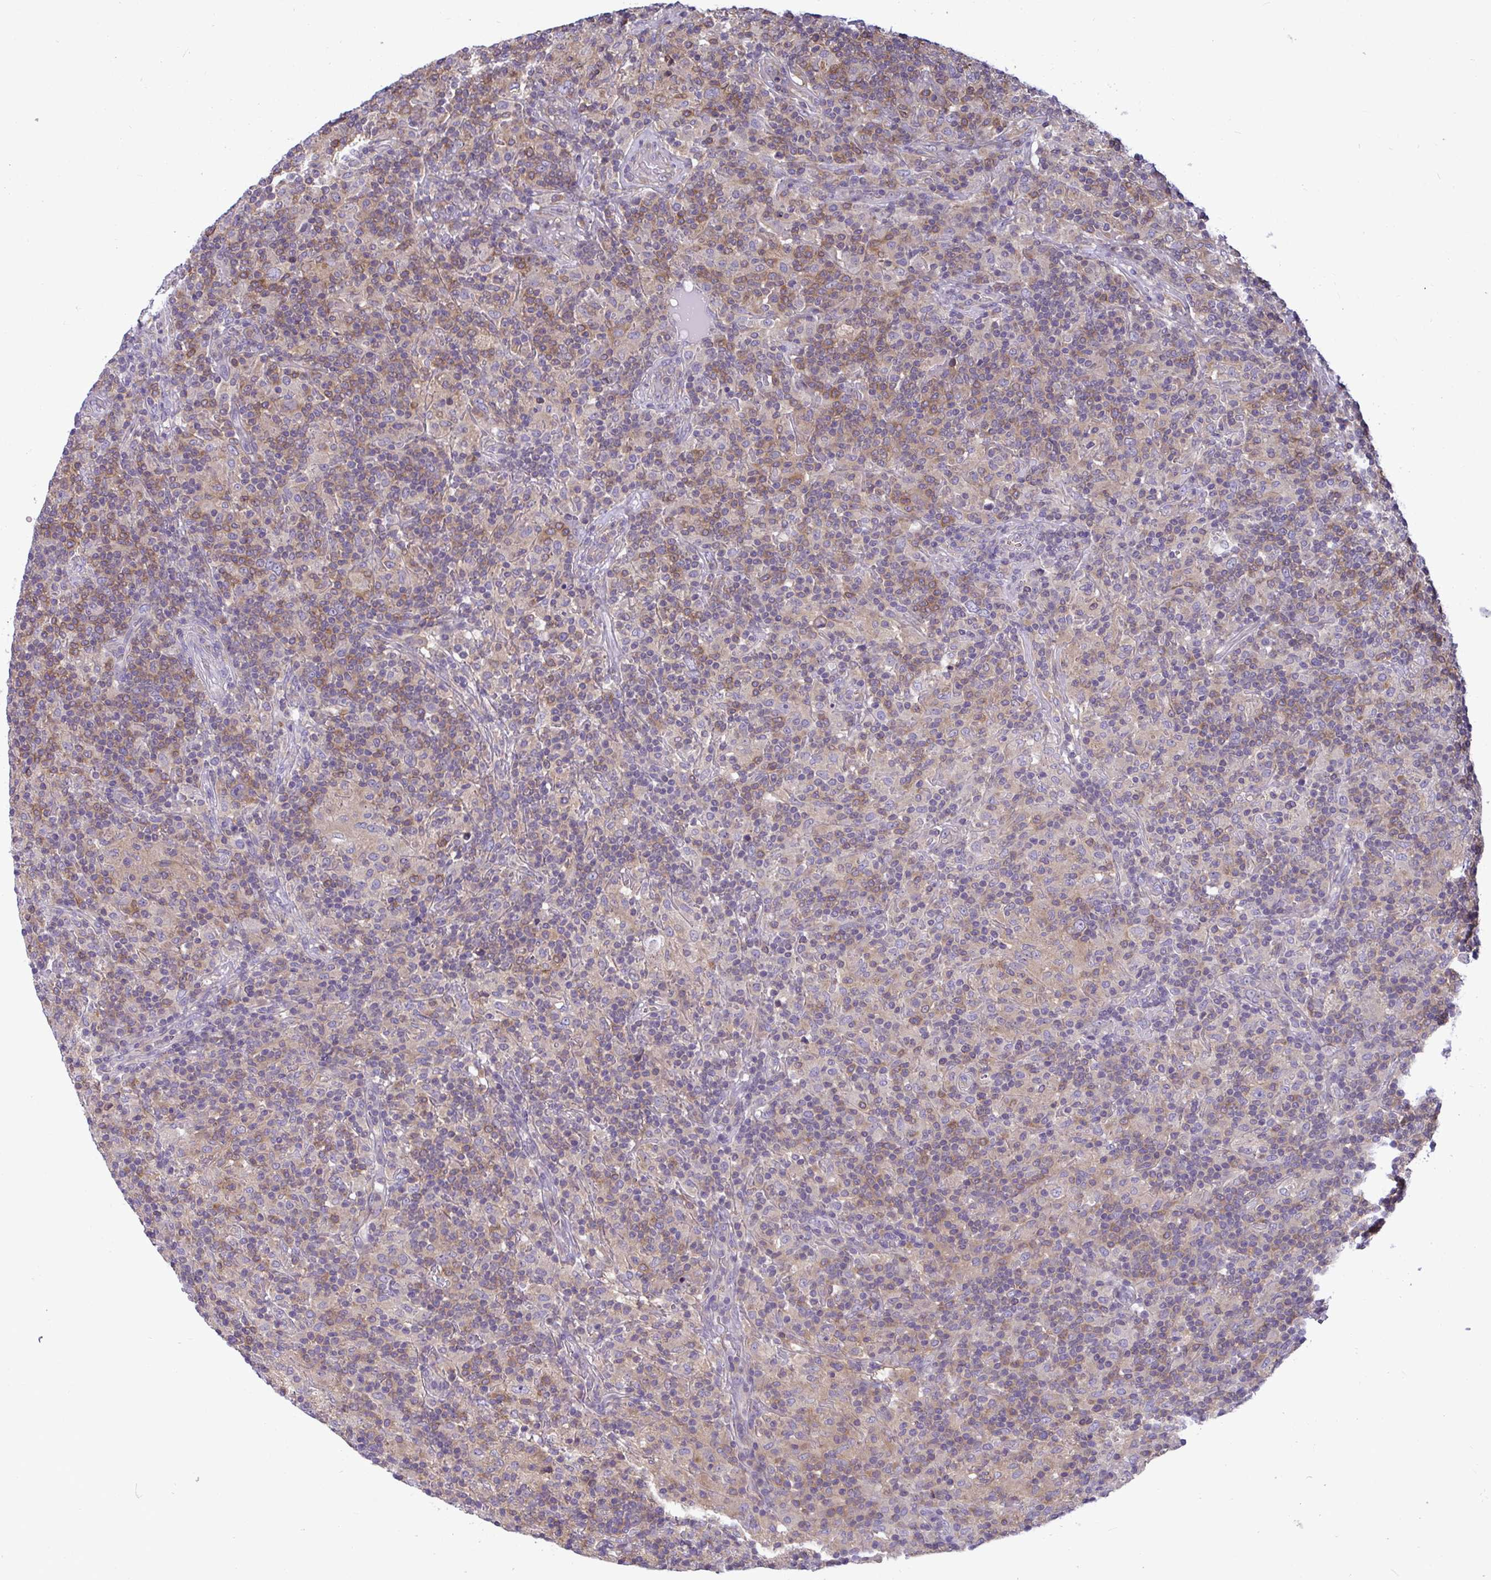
{"staining": {"intensity": "negative", "quantity": "none", "location": "none"}, "tissue": "lymphoma", "cell_type": "Tumor cells", "image_type": "cancer", "snomed": [{"axis": "morphology", "description": "Hodgkin's disease, NOS"}, {"axis": "topography", "description": "Lymph node"}], "caption": "Immunohistochemical staining of human lymphoma shows no significant expression in tumor cells.", "gene": "SLC30A6", "patient": {"sex": "male", "age": 70}}